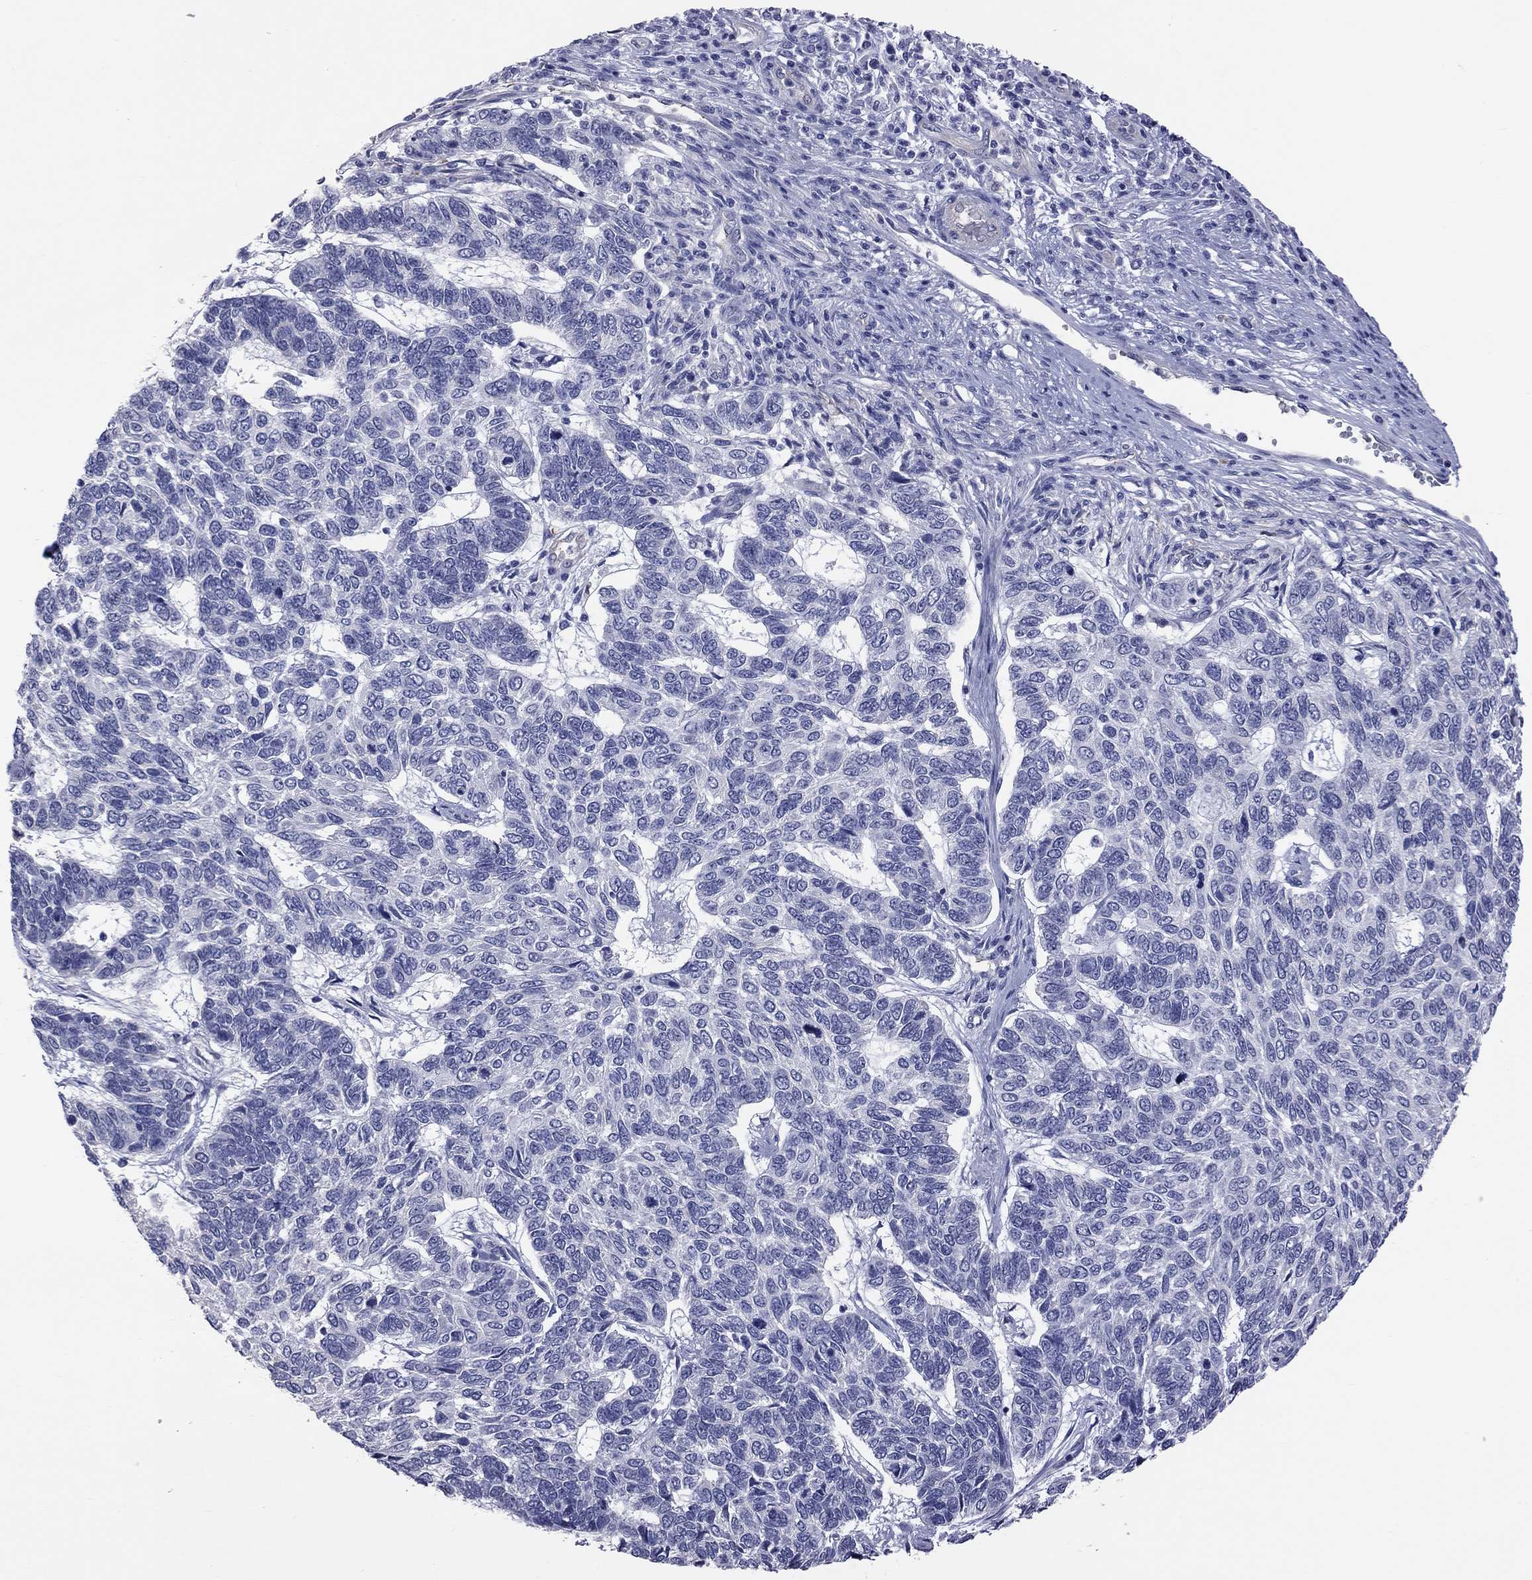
{"staining": {"intensity": "negative", "quantity": "none", "location": "none"}, "tissue": "skin cancer", "cell_type": "Tumor cells", "image_type": "cancer", "snomed": [{"axis": "morphology", "description": "Basal cell carcinoma"}, {"axis": "topography", "description": "Skin"}], "caption": "Immunohistochemistry histopathology image of human skin basal cell carcinoma stained for a protein (brown), which displays no positivity in tumor cells. Brightfield microscopy of IHC stained with DAB (3,3'-diaminobenzidine) (brown) and hematoxylin (blue), captured at high magnification.", "gene": "HYLS1", "patient": {"sex": "female", "age": 65}}